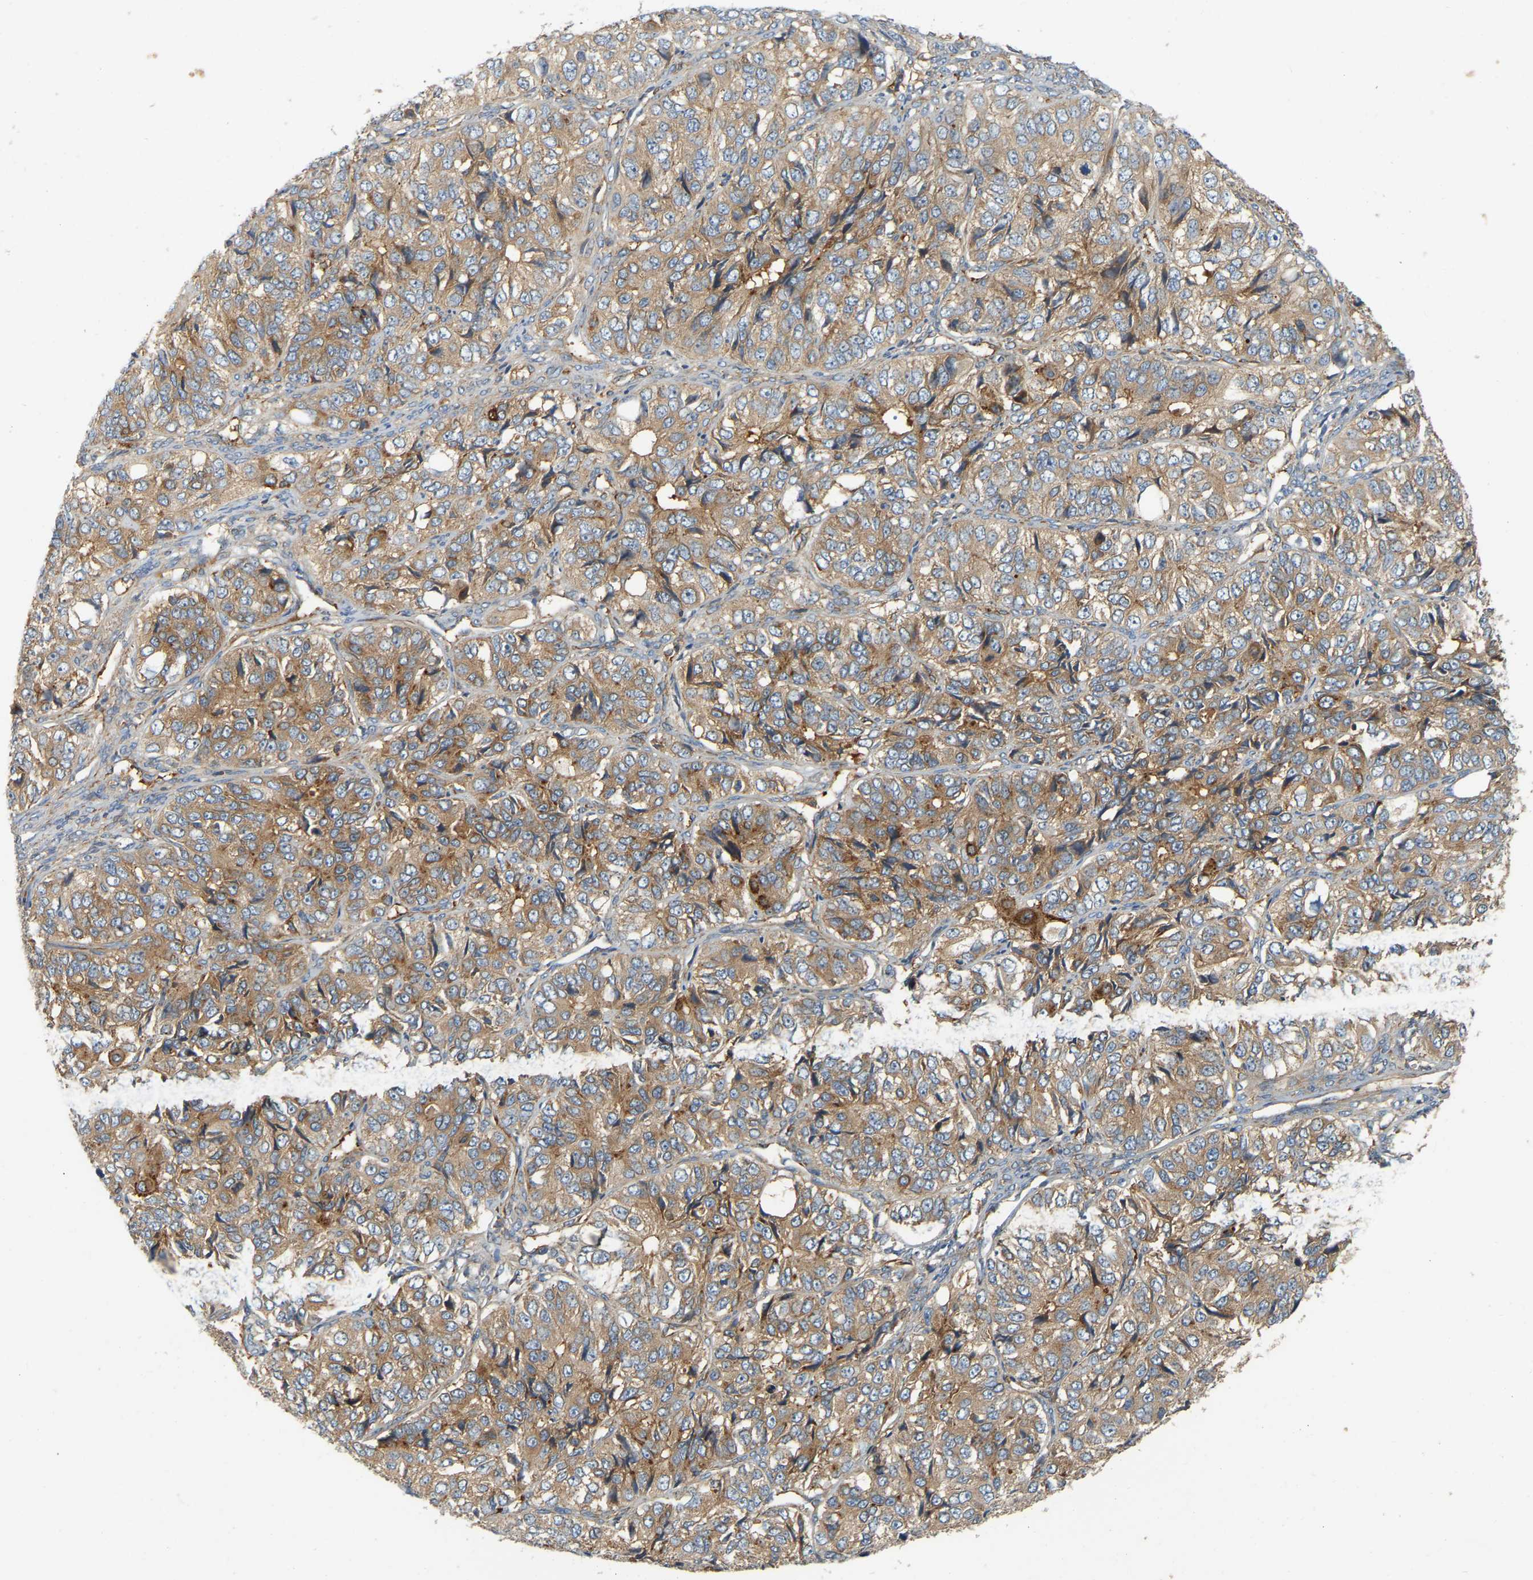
{"staining": {"intensity": "moderate", "quantity": ">75%", "location": "cytoplasmic/membranous"}, "tissue": "ovarian cancer", "cell_type": "Tumor cells", "image_type": "cancer", "snomed": [{"axis": "morphology", "description": "Carcinoma, endometroid"}, {"axis": "topography", "description": "Ovary"}], "caption": "Immunohistochemical staining of human endometroid carcinoma (ovarian) demonstrates medium levels of moderate cytoplasmic/membranous expression in approximately >75% of tumor cells.", "gene": "AKAP13", "patient": {"sex": "female", "age": 51}}